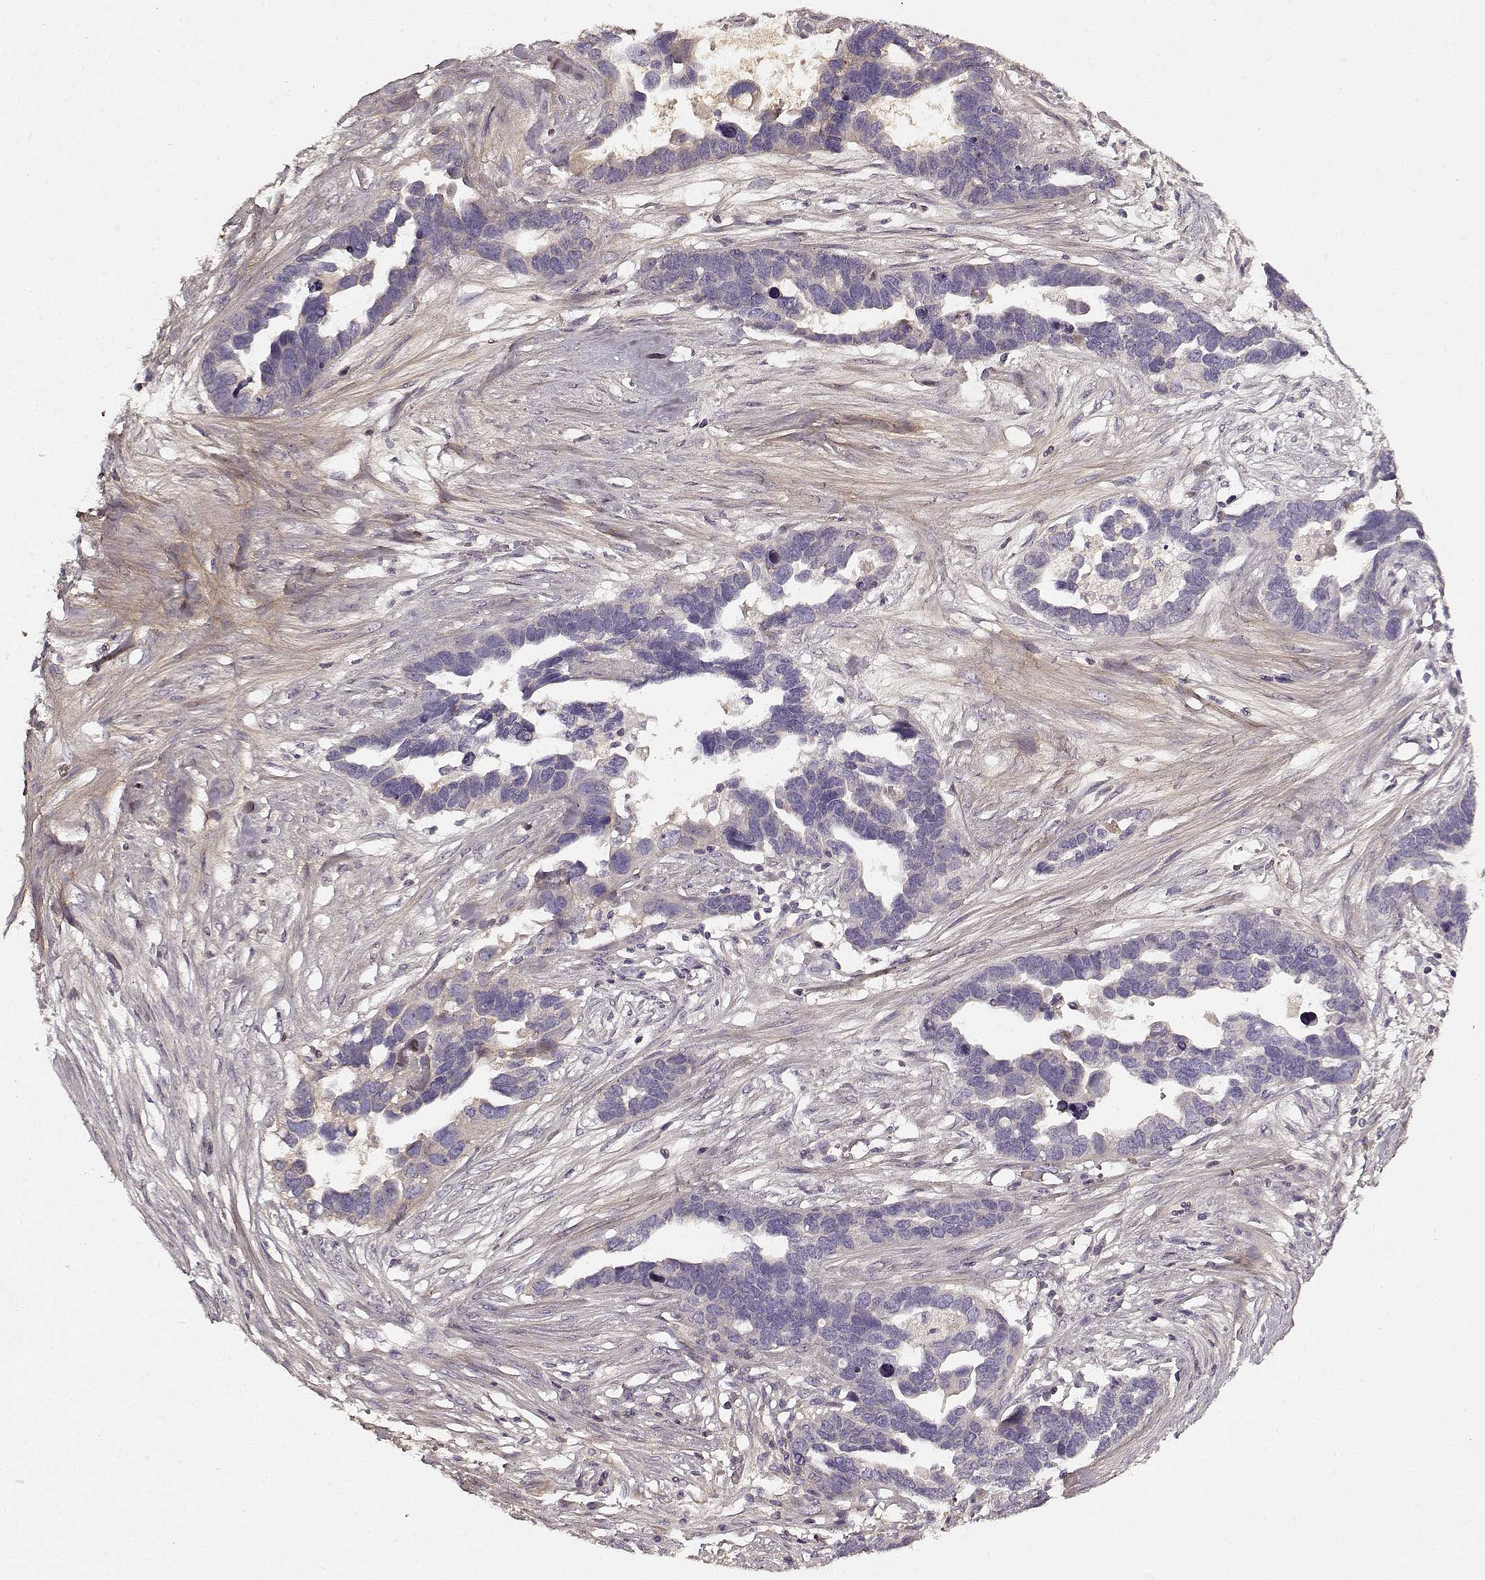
{"staining": {"intensity": "negative", "quantity": "none", "location": "none"}, "tissue": "ovarian cancer", "cell_type": "Tumor cells", "image_type": "cancer", "snomed": [{"axis": "morphology", "description": "Cystadenocarcinoma, serous, NOS"}, {"axis": "topography", "description": "Ovary"}], "caption": "Serous cystadenocarcinoma (ovarian) was stained to show a protein in brown. There is no significant expression in tumor cells.", "gene": "LUM", "patient": {"sex": "female", "age": 54}}